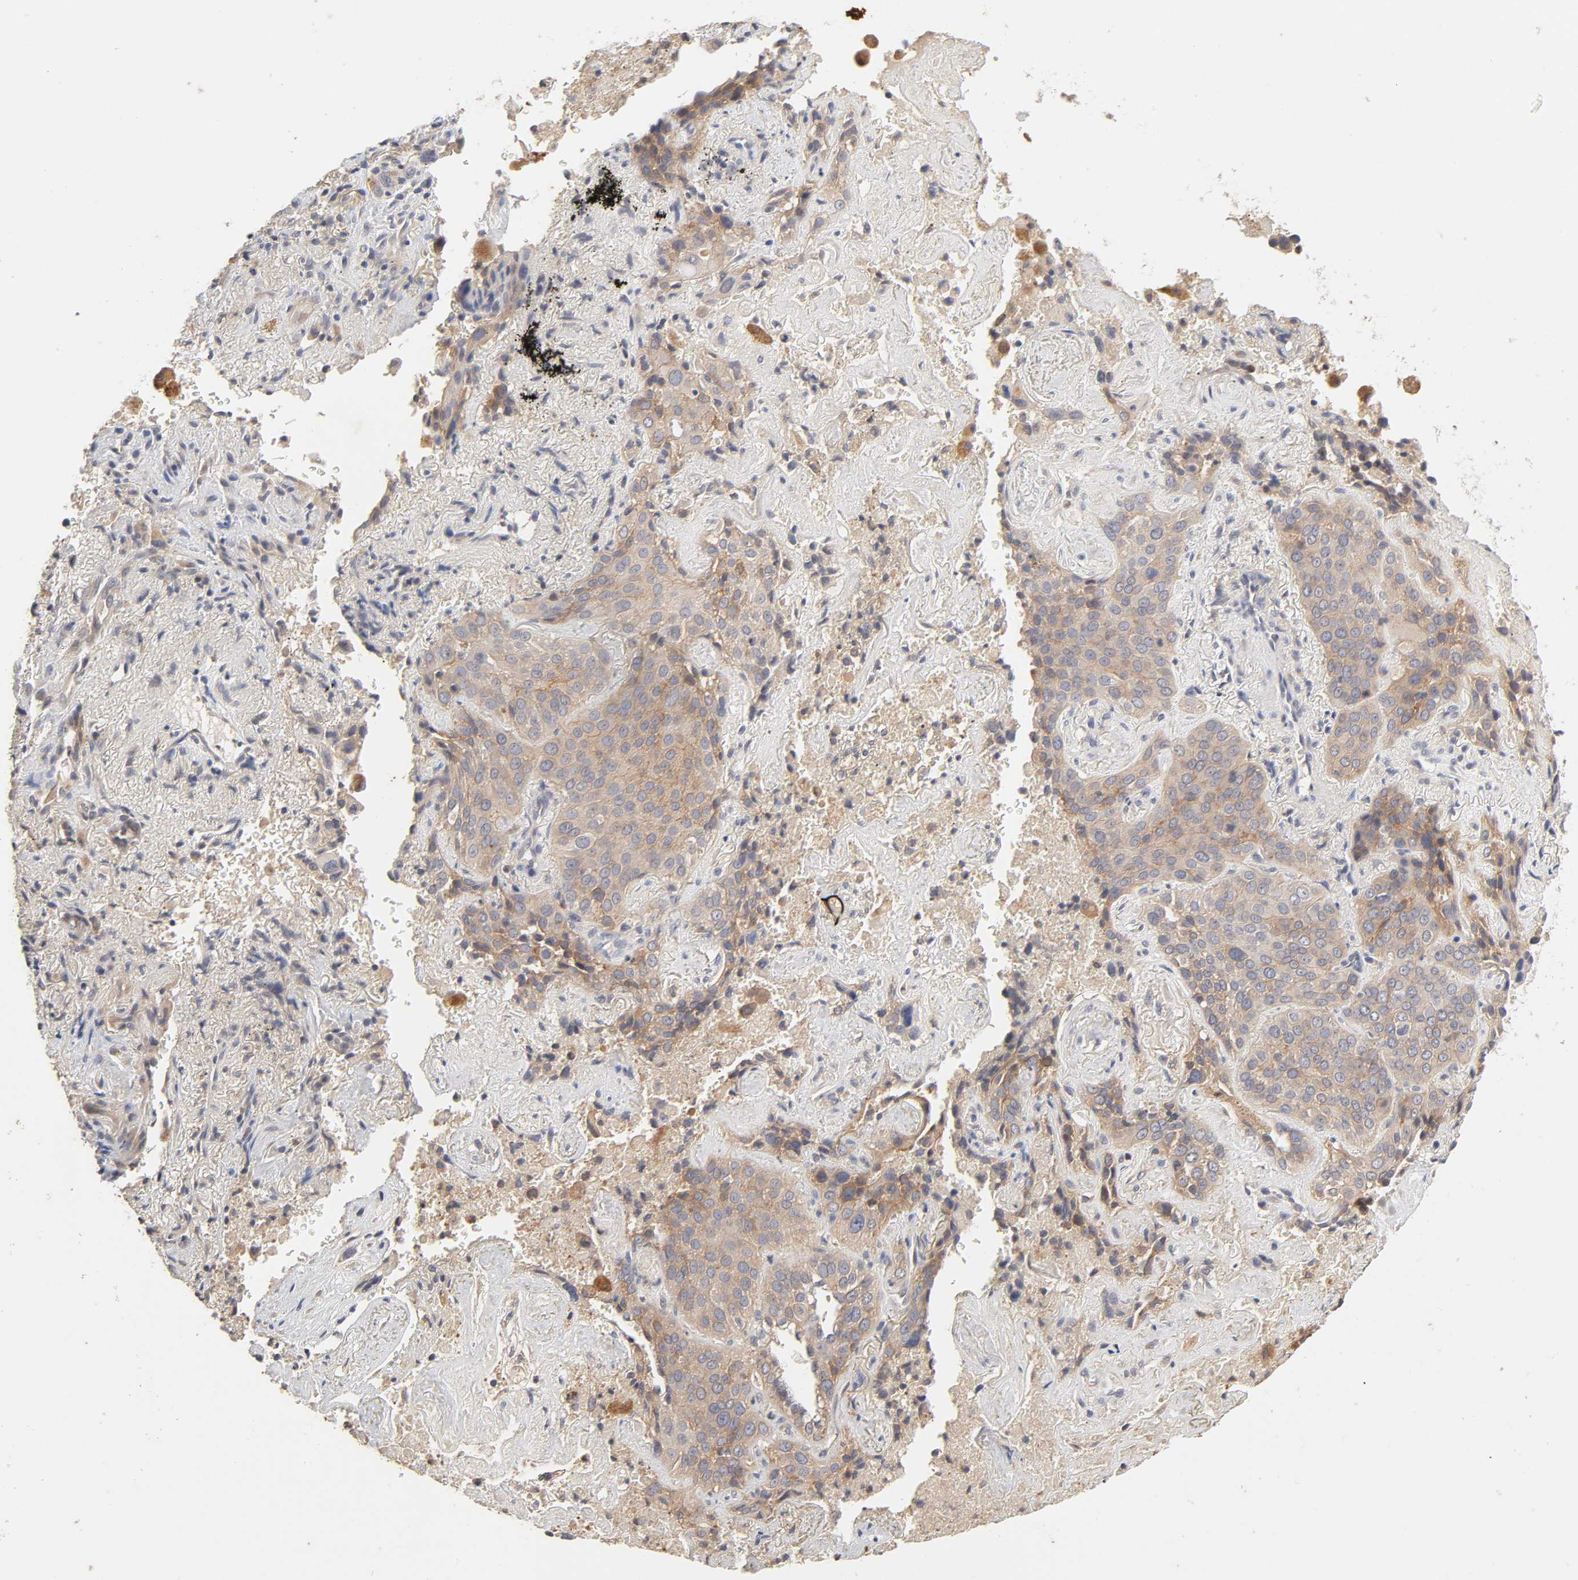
{"staining": {"intensity": "weak", "quantity": ">75%", "location": "cytoplasmic/membranous"}, "tissue": "lung cancer", "cell_type": "Tumor cells", "image_type": "cancer", "snomed": [{"axis": "morphology", "description": "Squamous cell carcinoma, NOS"}, {"axis": "topography", "description": "Lung"}], "caption": "Lung squamous cell carcinoma stained with a brown dye displays weak cytoplasmic/membranous positive positivity in about >75% of tumor cells.", "gene": "CXADR", "patient": {"sex": "male", "age": 54}}